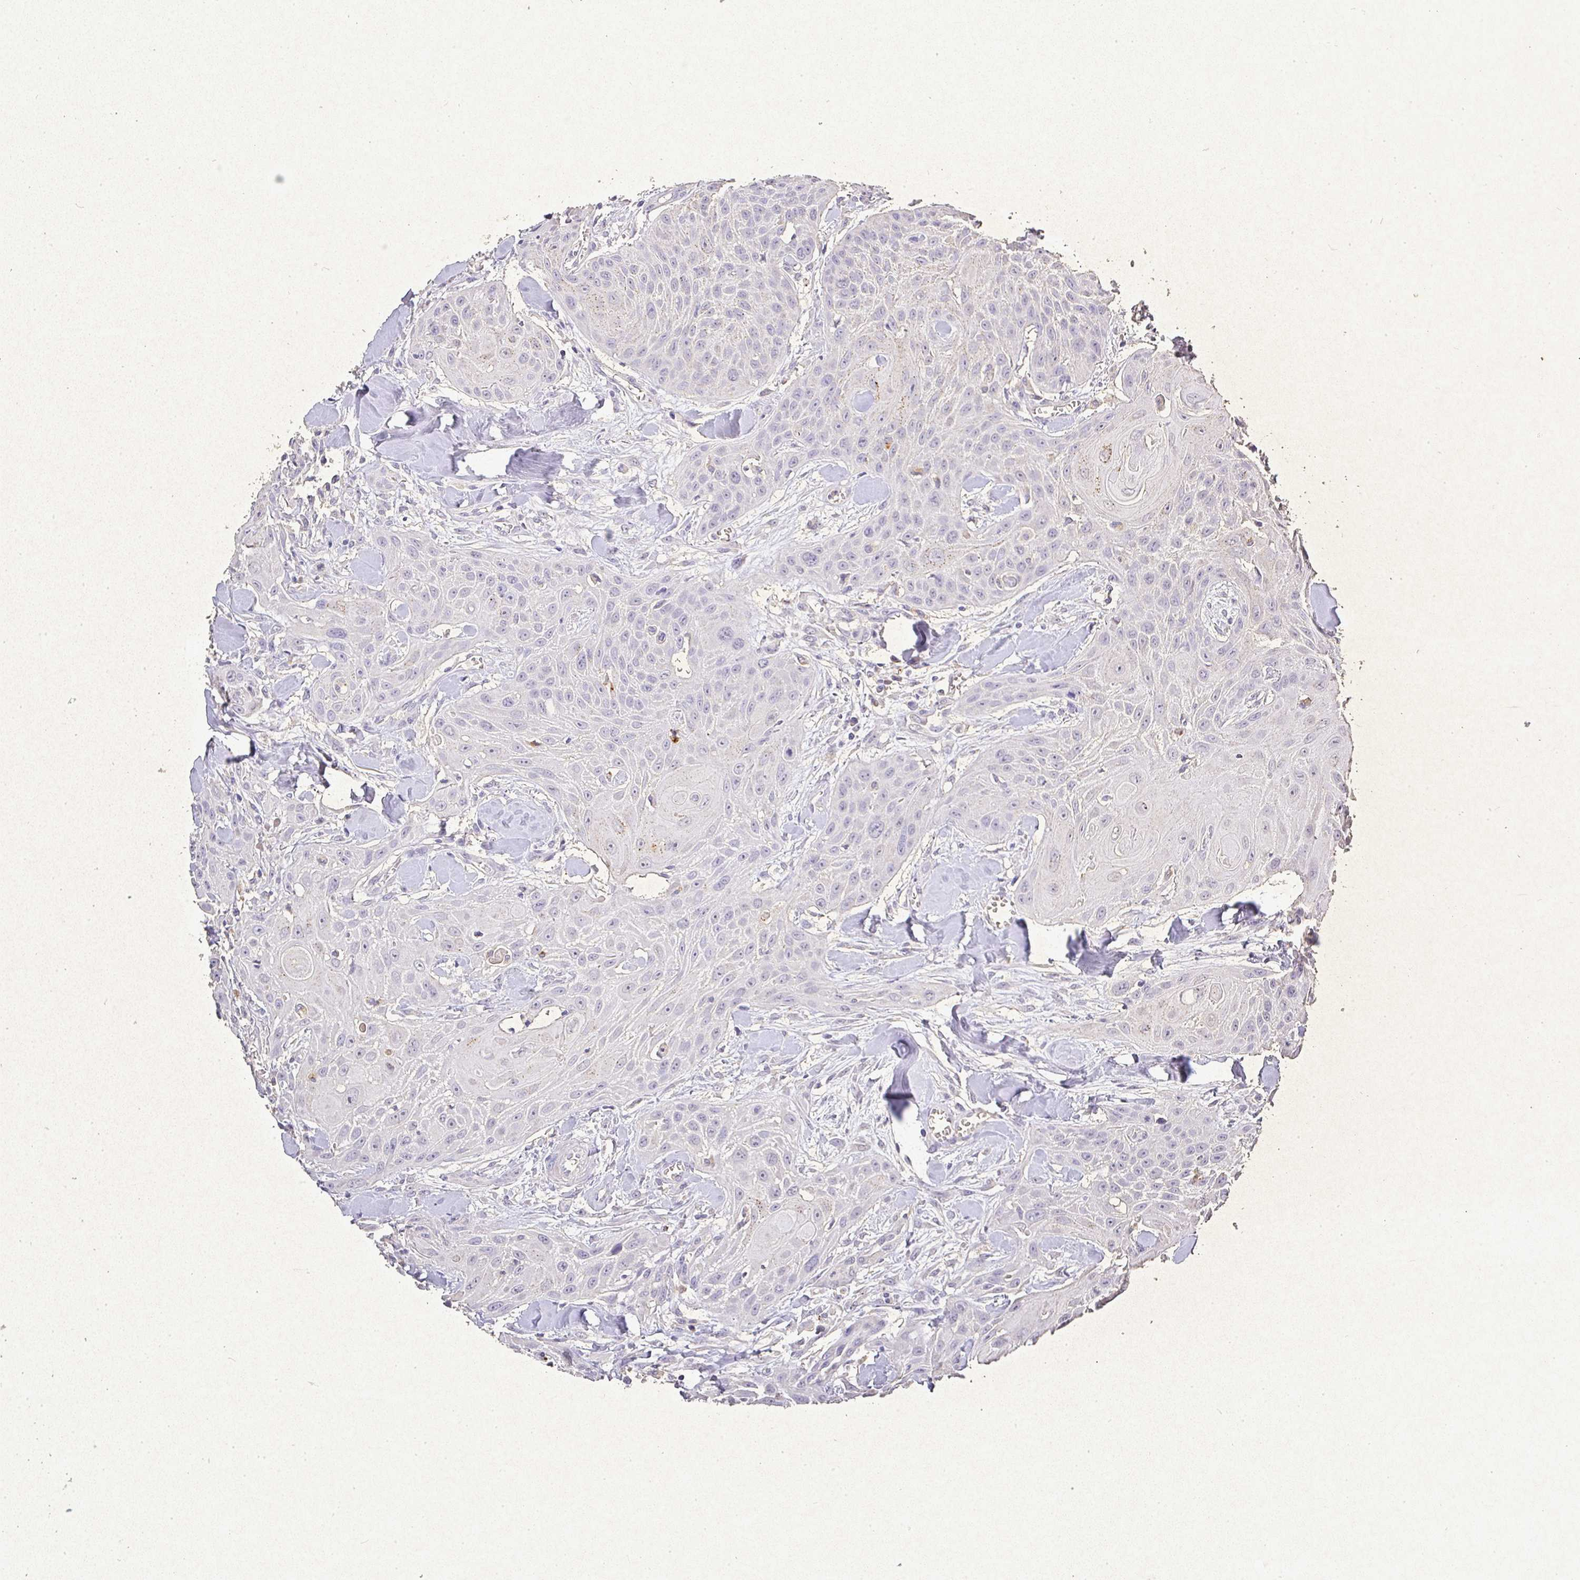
{"staining": {"intensity": "negative", "quantity": "none", "location": "none"}, "tissue": "head and neck cancer", "cell_type": "Tumor cells", "image_type": "cancer", "snomed": [{"axis": "morphology", "description": "Squamous cell carcinoma, NOS"}, {"axis": "topography", "description": "Lymph node"}, {"axis": "topography", "description": "Salivary gland"}, {"axis": "topography", "description": "Head-Neck"}], "caption": "This is an immunohistochemistry (IHC) histopathology image of head and neck cancer. There is no expression in tumor cells.", "gene": "RPS2", "patient": {"sex": "female", "age": 74}}